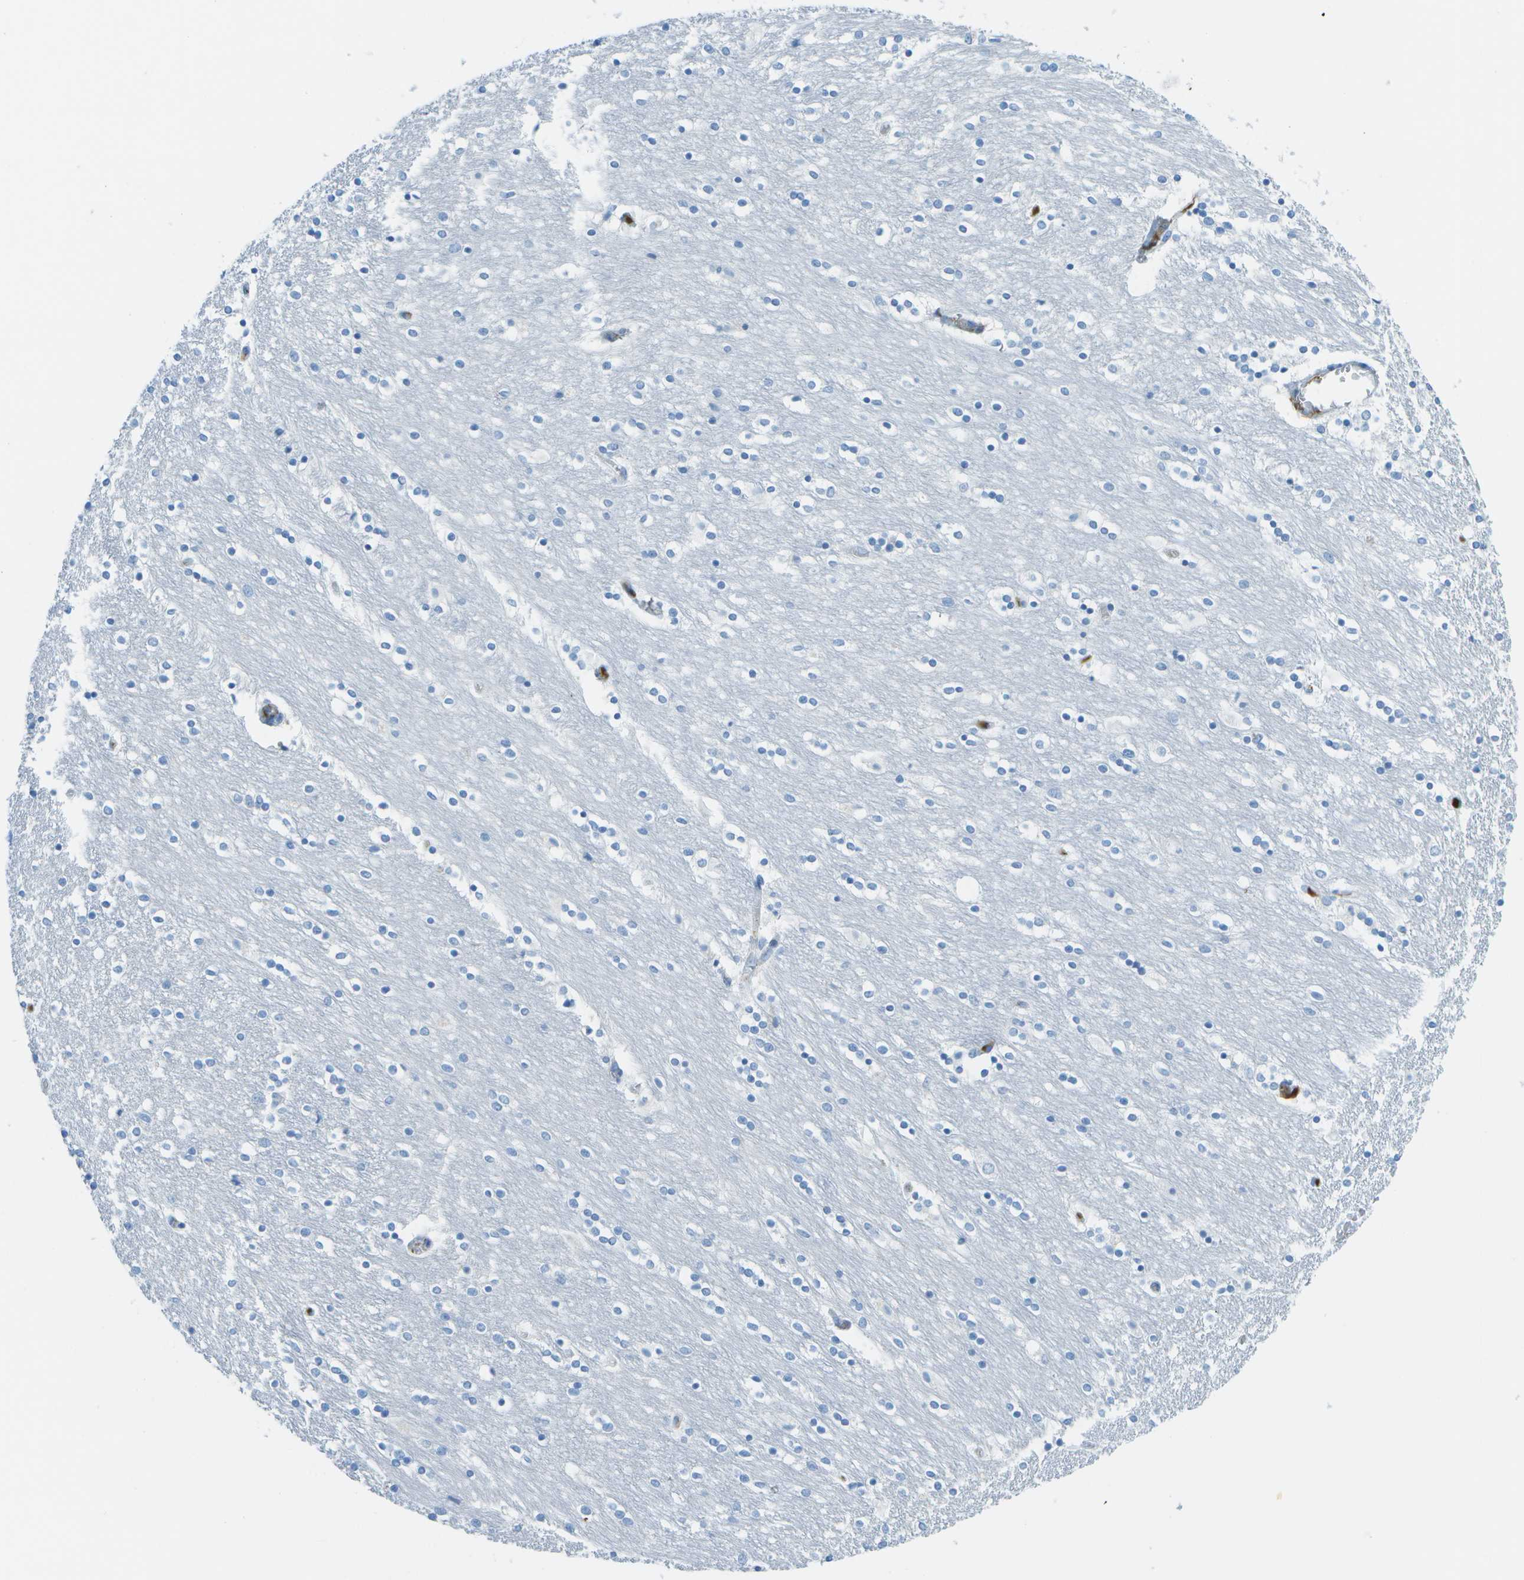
{"staining": {"intensity": "negative", "quantity": "none", "location": "none"}, "tissue": "caudate", "cell_type": "Glial cells", "image_type": "normal", "snomed": [{"axis": "morphology", "description": "Normal tissue, NOS"}, {"axis": "topography", "description": "Lateral ventricle wall"}], "caption": "Histopathology image shows no significant protein staining in glial cells of unremarkable caudate. (DAB (3,3'-diaminobenzidine) immunohistochemistry (IHC) with hematoxylin counter stain).", "gene": "C1S", "patient": {"sex": "female", "age": 54}}